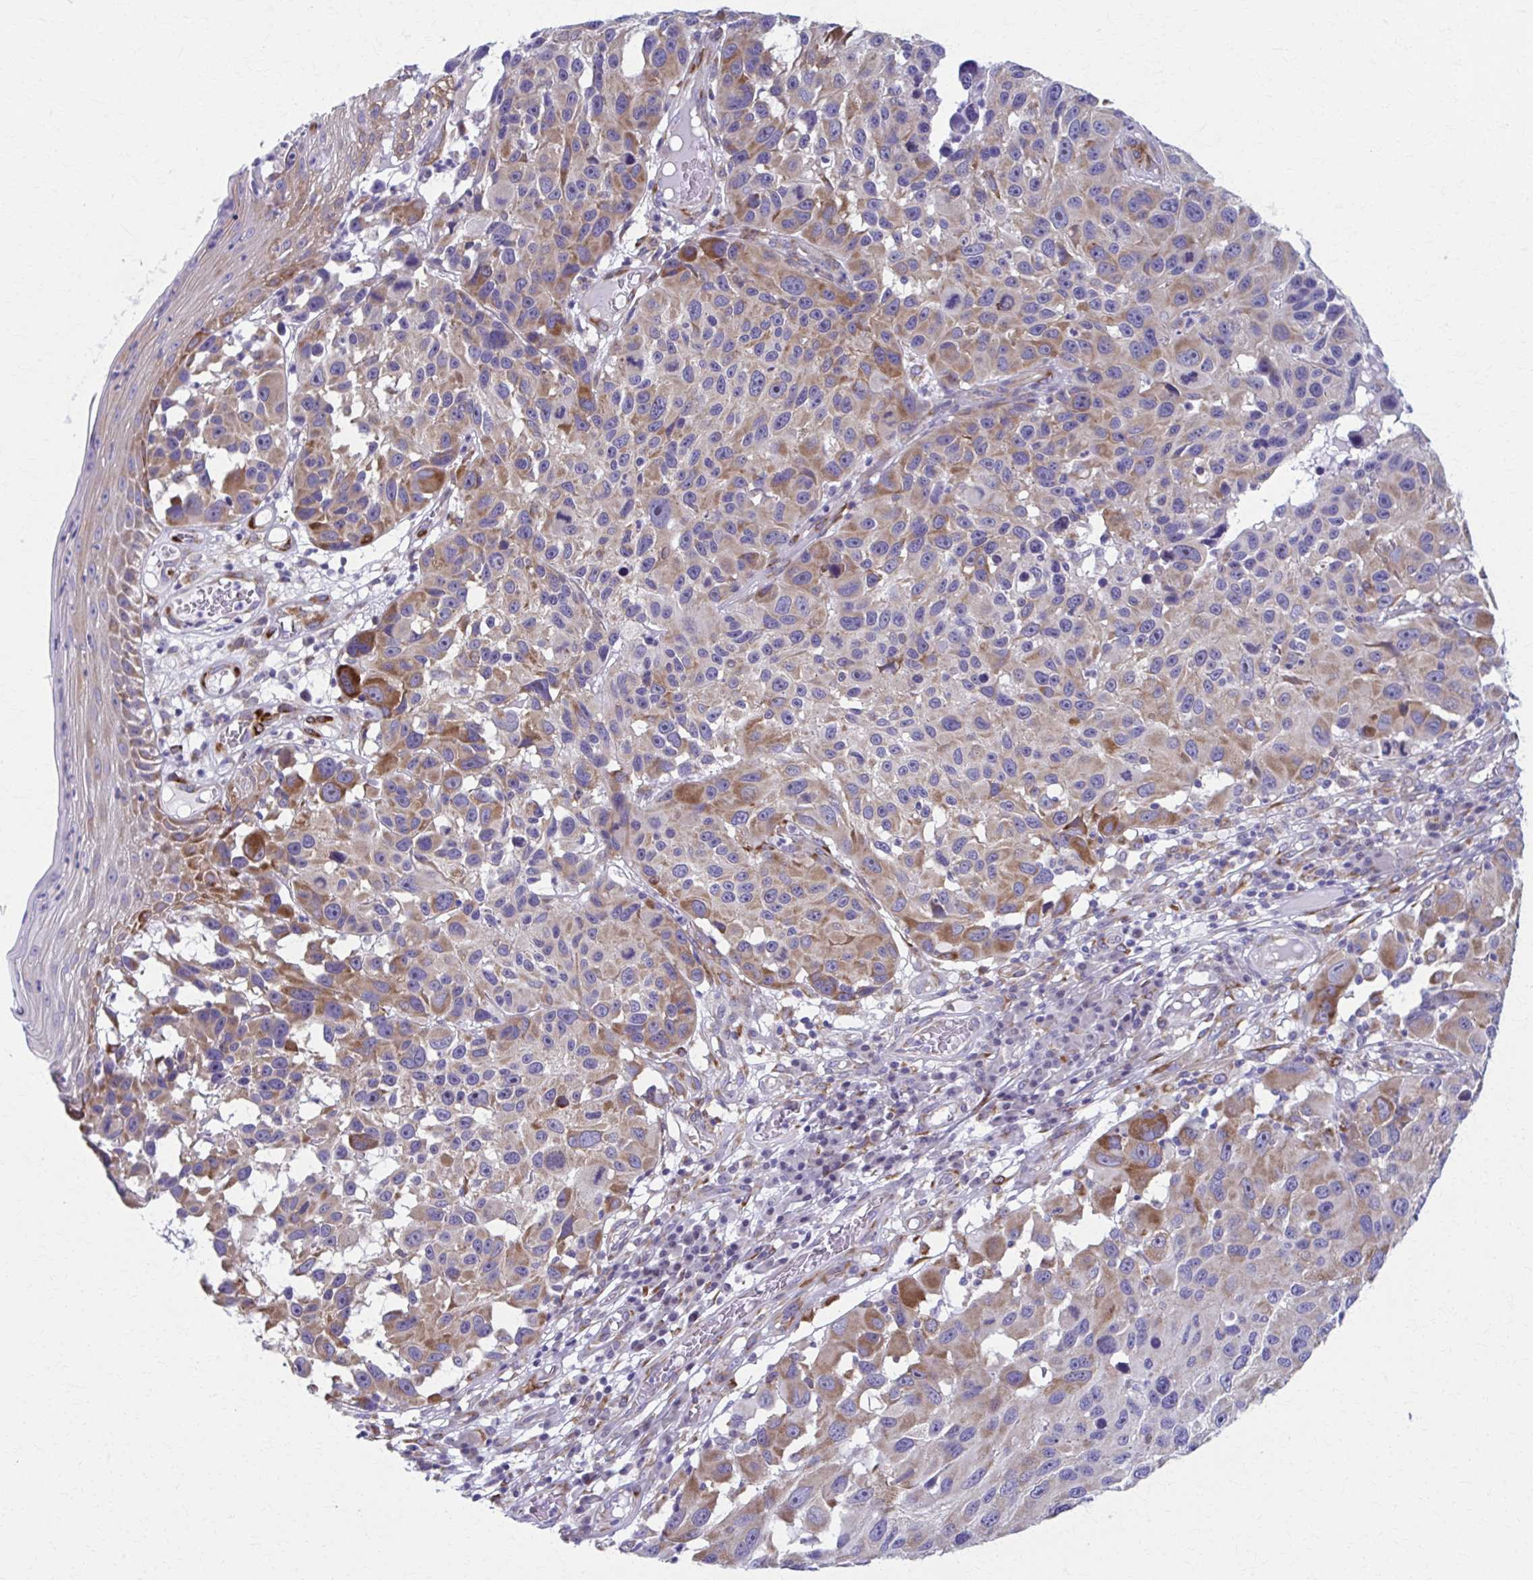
{"staining": {"intensity": "moderate", "quantity": "25%-75%", "location": "cytoplasmic/membranous"}, "tissue": "melanoma", "cell_type": "Tumor cells", "image_type": "cancer", "snomed": [{"axis": "morphology", "description": "Malignant melanoma, NOS"}, {"axis": "topography", "description": "Skin"}], "caption": "This is a histology image of IHC staining of melanoma, which shows moderate positivity in the cytoplasmic/membranous of tumor cells.", "gene": "SPATS2L", "patient": {"sex": "male", "age": 53}}